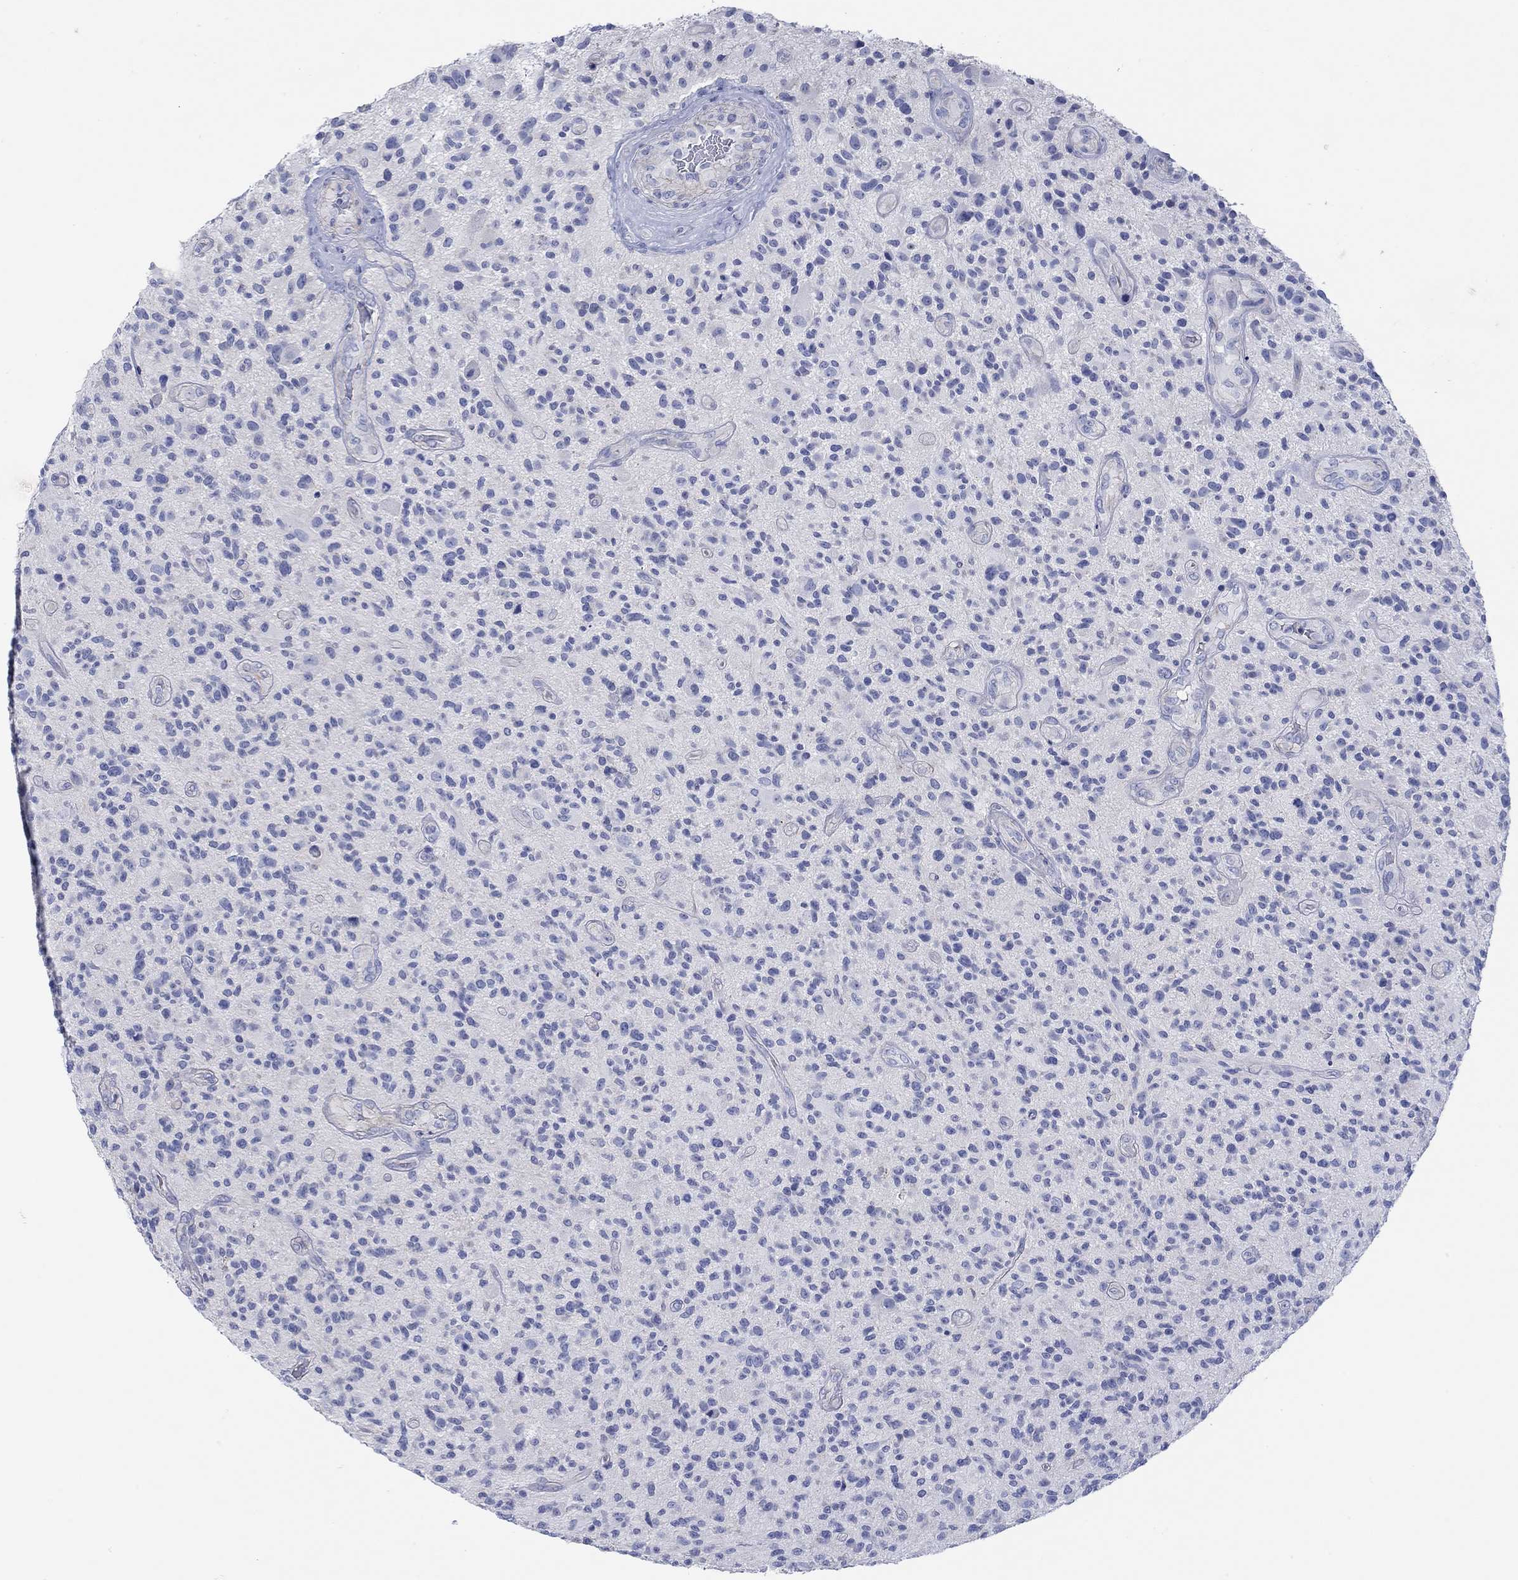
{"staining": {"intensity": "negative", "quantity": "none", "location": "none"}, "tissue": "glioma", "cell_type": "Tumor cells", "image_type": "cancer", "snomed": [{"axis": "morphology", "description": "Glioma, malignant, High grade"}, {"axis": "topography", "description": "Brain"}], "caption": "The image demonstrates no significant positivity in tumor cells of high-grade glioma (malignant).", "gene": "PPIL6", "patient": {"sex": "male", "age": 47}}